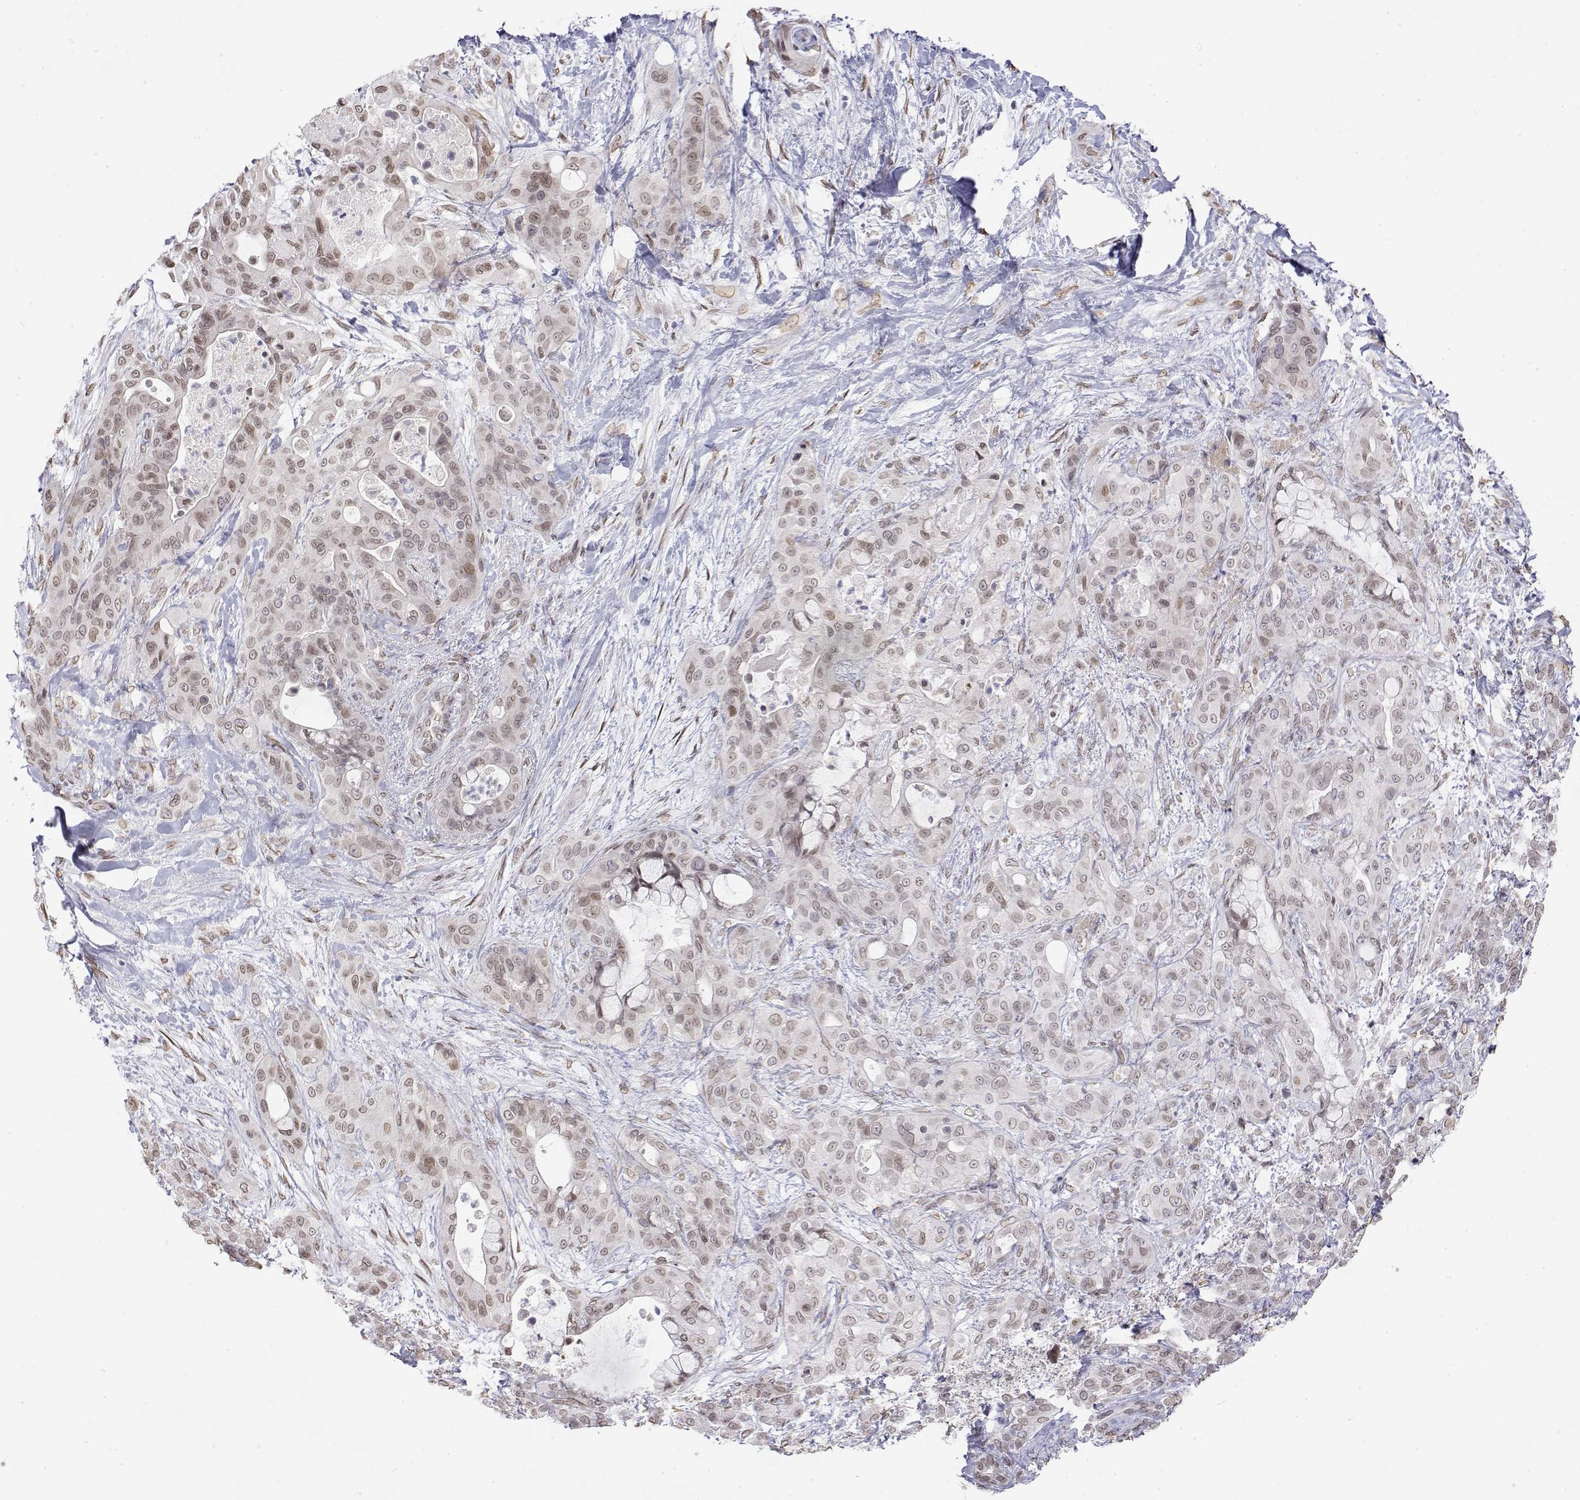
{"staining": {"intensity": "weak", "quantity": ">75%", "location": "nuclear"}, "tissue": "pancreatic cancer", "cell_type": "Tumor cells", "image_type": "cancer", "snomed": [{"axis": "morphology", "description": "Adenocarcinoma, NOS"}, {"axis": "topography", "description": "Pancreas"}], "caption": "Pancreatic adenocarcinoma was stained to show a protein in brown. There is low levels of weak nuclear expression in approximately >75% of tumor cells. (brown staining indicates protein expression, while blue staining denotes nuclei).", "gene": "ZNF532", "patient": {"sex": "male", "age": 71}}